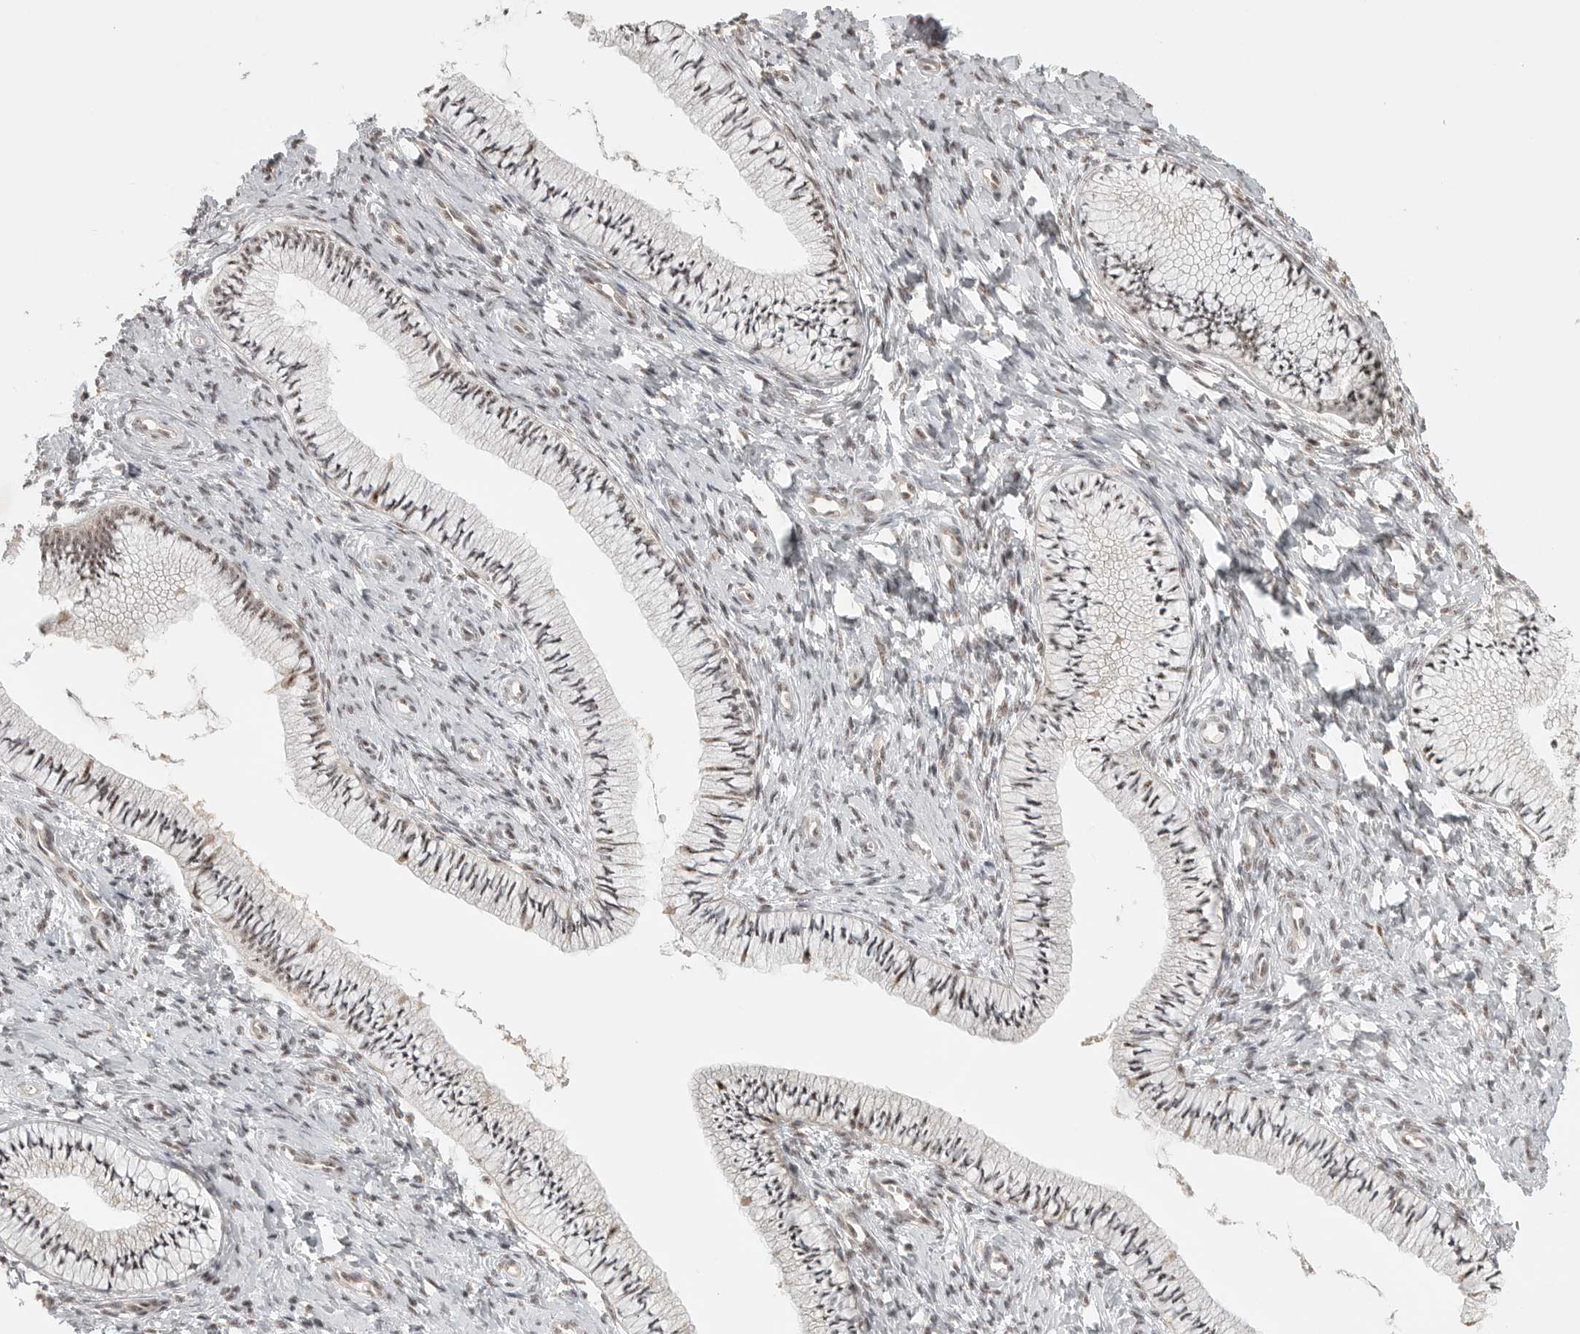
{"staining": {"intensity": "weak", "quantity": "<25%", "location": "nuclear"}, "tissue": "cervix", "cell_type": "Glandular cells", "image_type": "normal", "snomed": [{"axis": "morphology", "description": "Normal tissue, NOS"}, {"axis": "topography", "description": "Cervix"}], "caption": "Immunohistochemical staining of unremarkable cervix reveals no significant staining in glandular cells. (DAB (3,3'-diaminobenzidine) immunohistochemistry (IHC) visualized using brightfield microscopy, high magnification).", "gene": "POMP", "patient": {"sex": "female", "age": 36}}